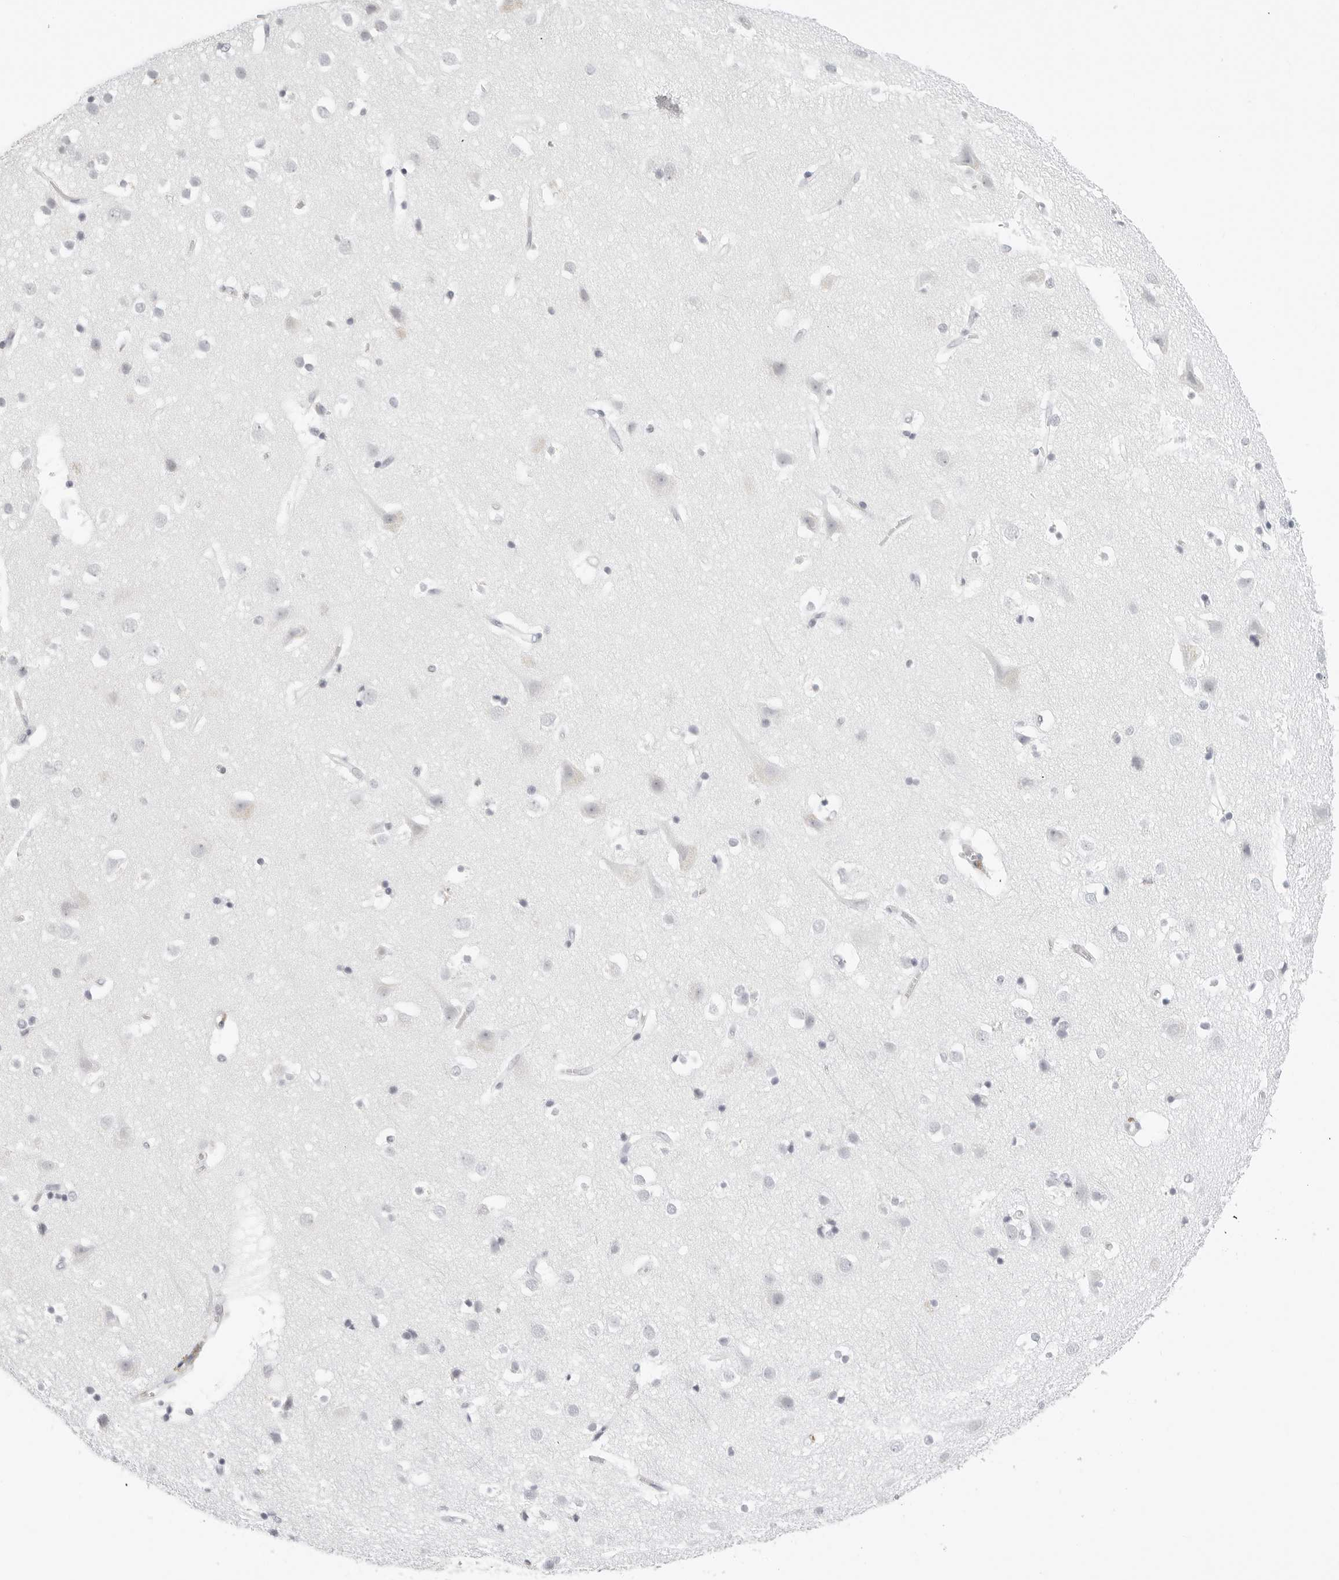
{"staining": {"intensity": "negative", "quantity": "none", "location": "none"}, "tissue": "cerebral cortex", "cell_type": "Endothelial cells", "image_type": "normal", "snomed": [{"axis": "morphology", "description": "Normal tissue, NOS"}, {"axis": "topography", "description": "Cerebral cortex"}], "caption": "The histopathology image displays no significant expression in endothelial cells of cerebral cortex. (Stains: DAB immunohistochemistry (IHC) with hematoxylin counter stain, Microscopy: brightfield microscopy at high magnification).", "gene": "EDN2", "patient": {"sex": "male", "age": 54}}